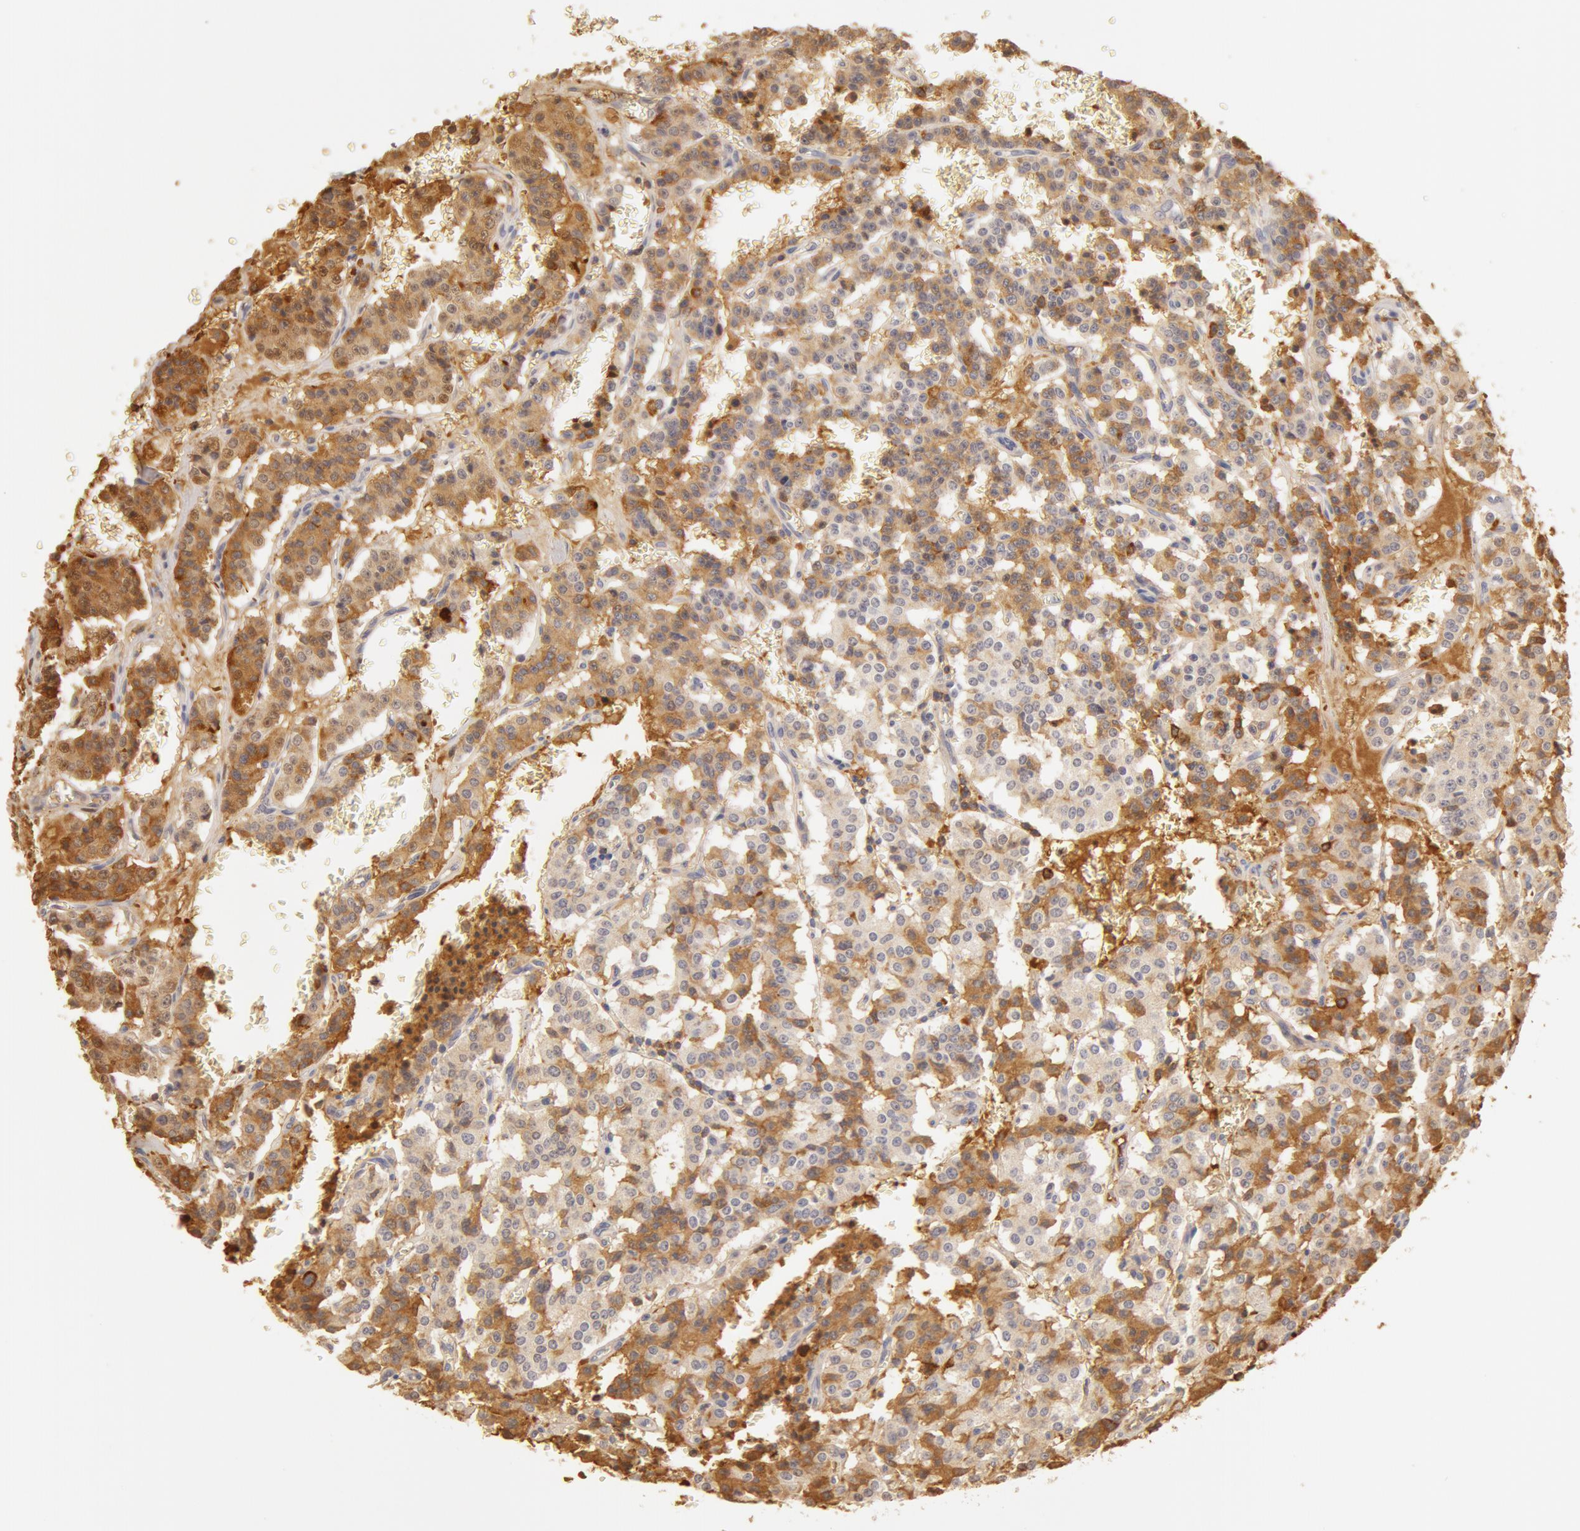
{"staining": {"intensity": "moderate", "quantity": "25%-75%", "location": "cytoplasmic/membranous"}, "tissue": "carcinoid", "cell_type": "Tumor cells", "image_type": "cancer", "snomed": [{"axis": "morphology", "description": "Carcinoid, malignant, NOS"}, {"axis": "topography", "description": "Bronchus"}], "caption": "Protein staining by immunohistochemistry (IHC) displays moderate cytoplasmic/membranous positivity in about 25%-75% of tumor cells in carcinoid.", "gene": "TF", "patient": {"sex": "male", "age": 55}}